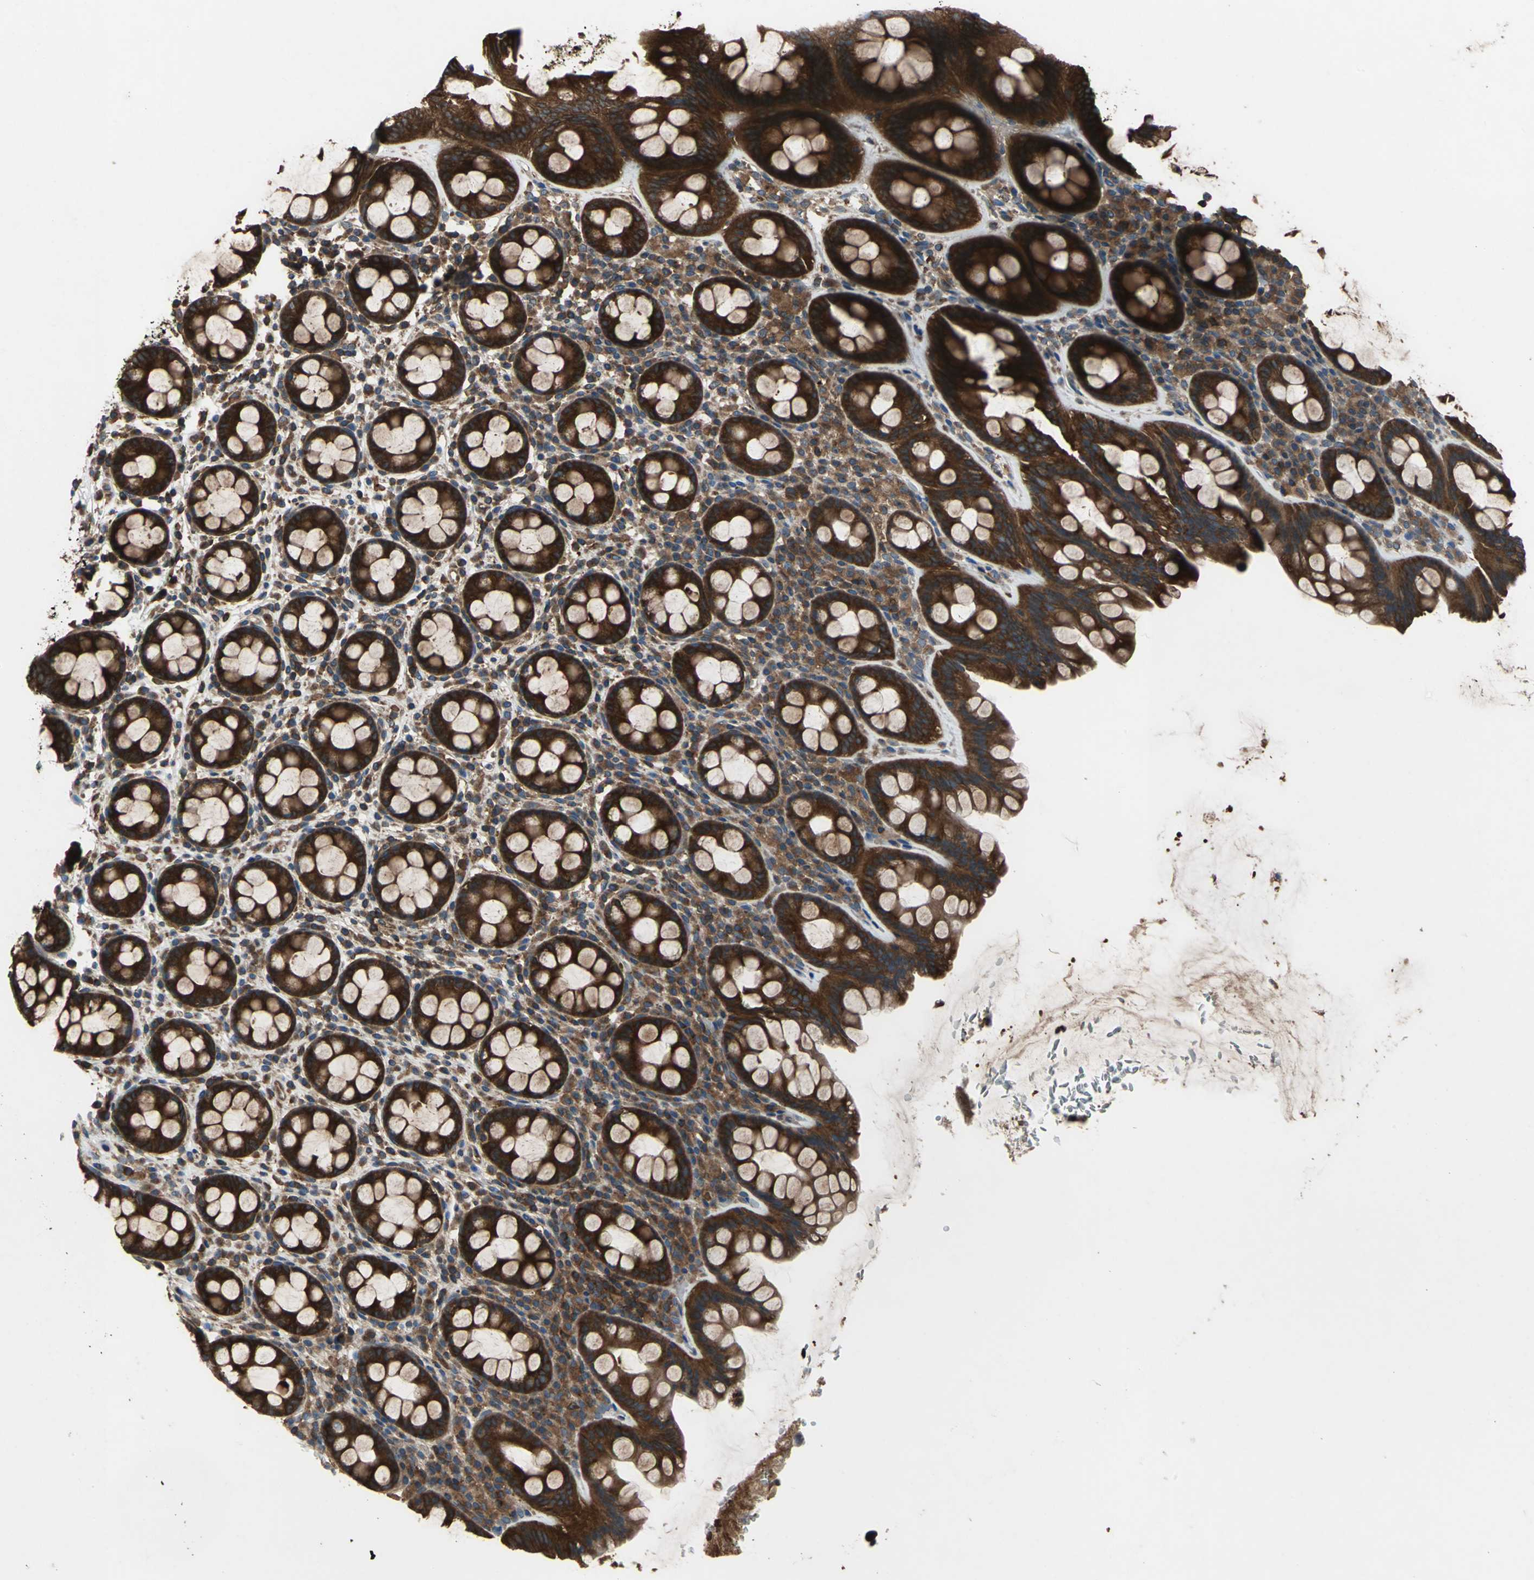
{"staining": {"intensity": "strong", "quantity": ">75%", "location": "cytoplasmic/membranous"}, "tissue": "rectum", "cell_type": "Glandular cells", "image_type": "normal", "snomed": [{"axis": "morphology", "description": "Normal tissue, NOS"}, {"axis": "topography", "description": "Rectum"}], "caption": "Immunohistochemical staining of benign rectum displays strong cytoplasmic/membranous protein expression in approximately >75% of glandular cells. (IHC, brightfield microscopy, high magnification).", "gene": "CAPN1", "patient": {"sex": "male", "age": 92}}